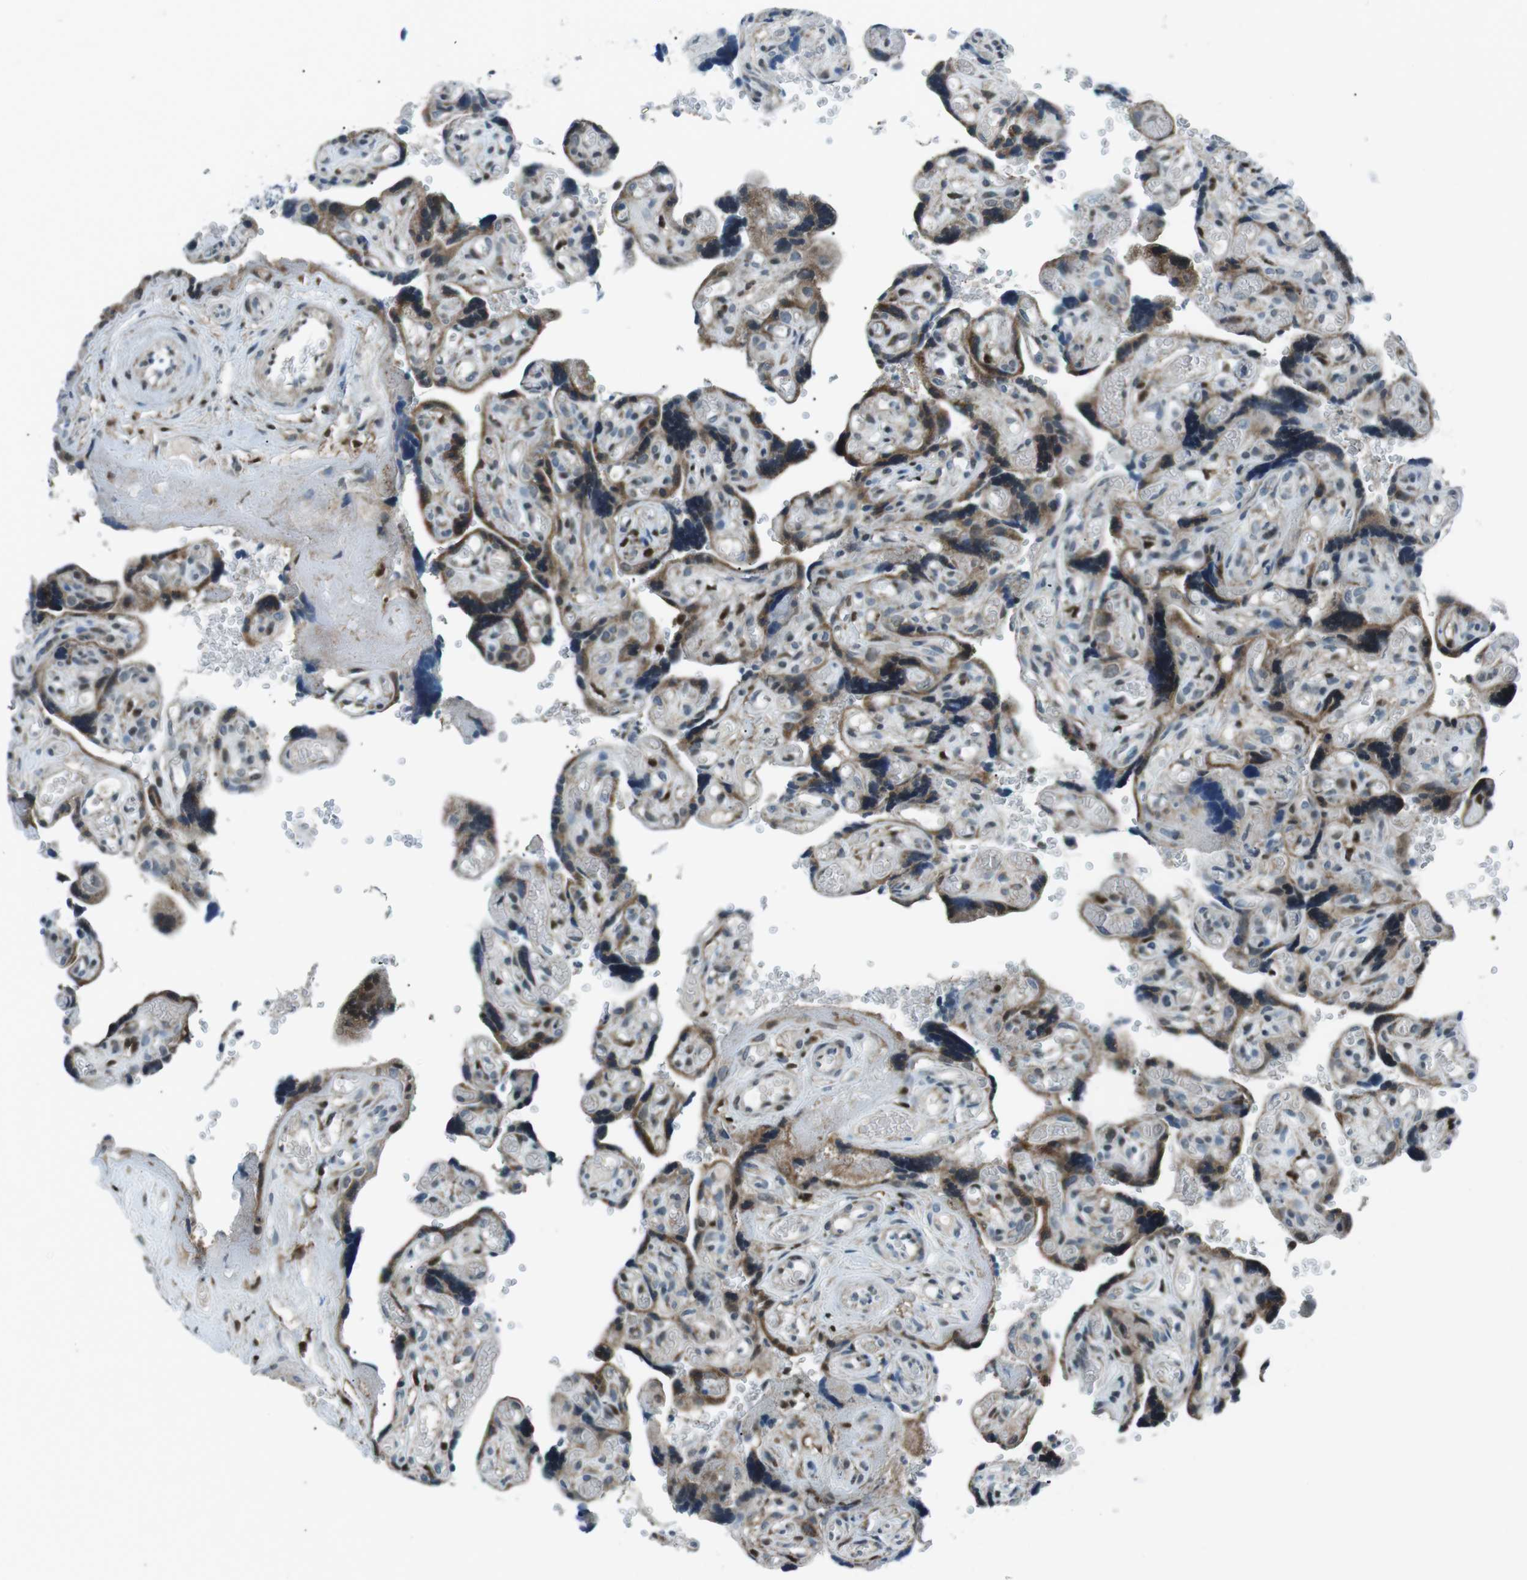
{"staining": {"intensity": "moderate", "quantity": "<25%", "location": "cytoplasmic/membranous"}, "tissue": "placenta", "cell_type": "Decidual cells", "image_type": "normal", "snomed": [{"axis": "morphology", "description": "Normal tissue, NOS"}, {"axis": "topography", "description": "Placenta"}], "caption": "IHC photomicrograph of normal human placenta stained for a protein (brown), which exhibits low levels of moderate cytoplasmic/membranous staining in approximately <25% of decidual cells.", "gene": "BLNK", "patient": {"sex": "female", "age": 30}}